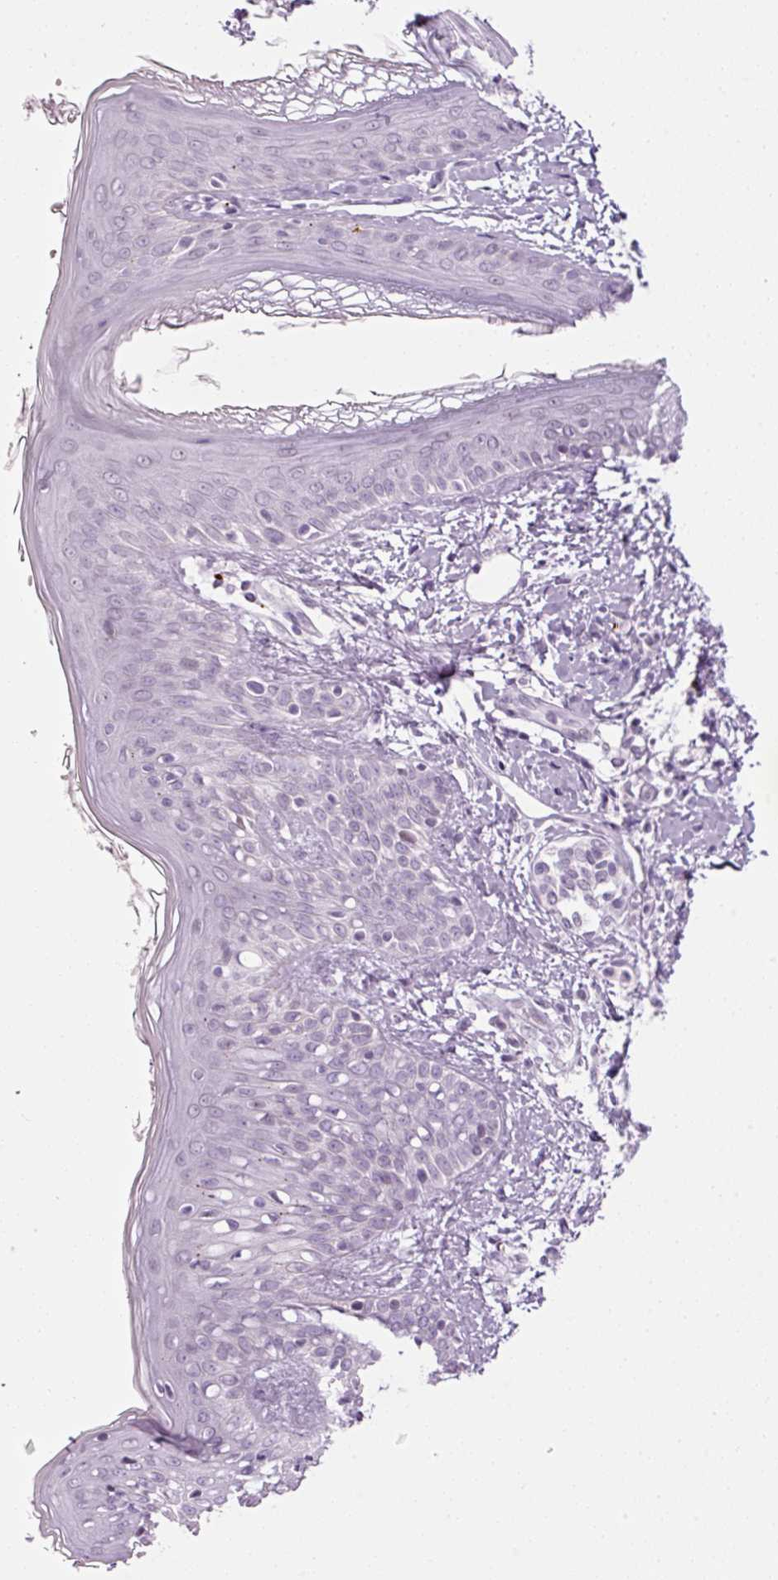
{"staining": {"intensity": "negative", "quantity": "none", "location": "none"}, "tissue": "skin", "cell_type": "Fibroblasts", "image_type": "normal", "snomed": [{"axis": "morphology", "description": "Normal tissue, NOS"}, {"axis": "topography", "description": "Skin"}], "caption": "Unremarkable skin was stained to show a protein in brown. There is no significant expression in fibroblasts. (DAB (3,3'-diaminobenzidine) IHC with hematoxylin counter stain).", "gene": "ANKRD20A1", "patient": {"sex": "male", "age": 16}}